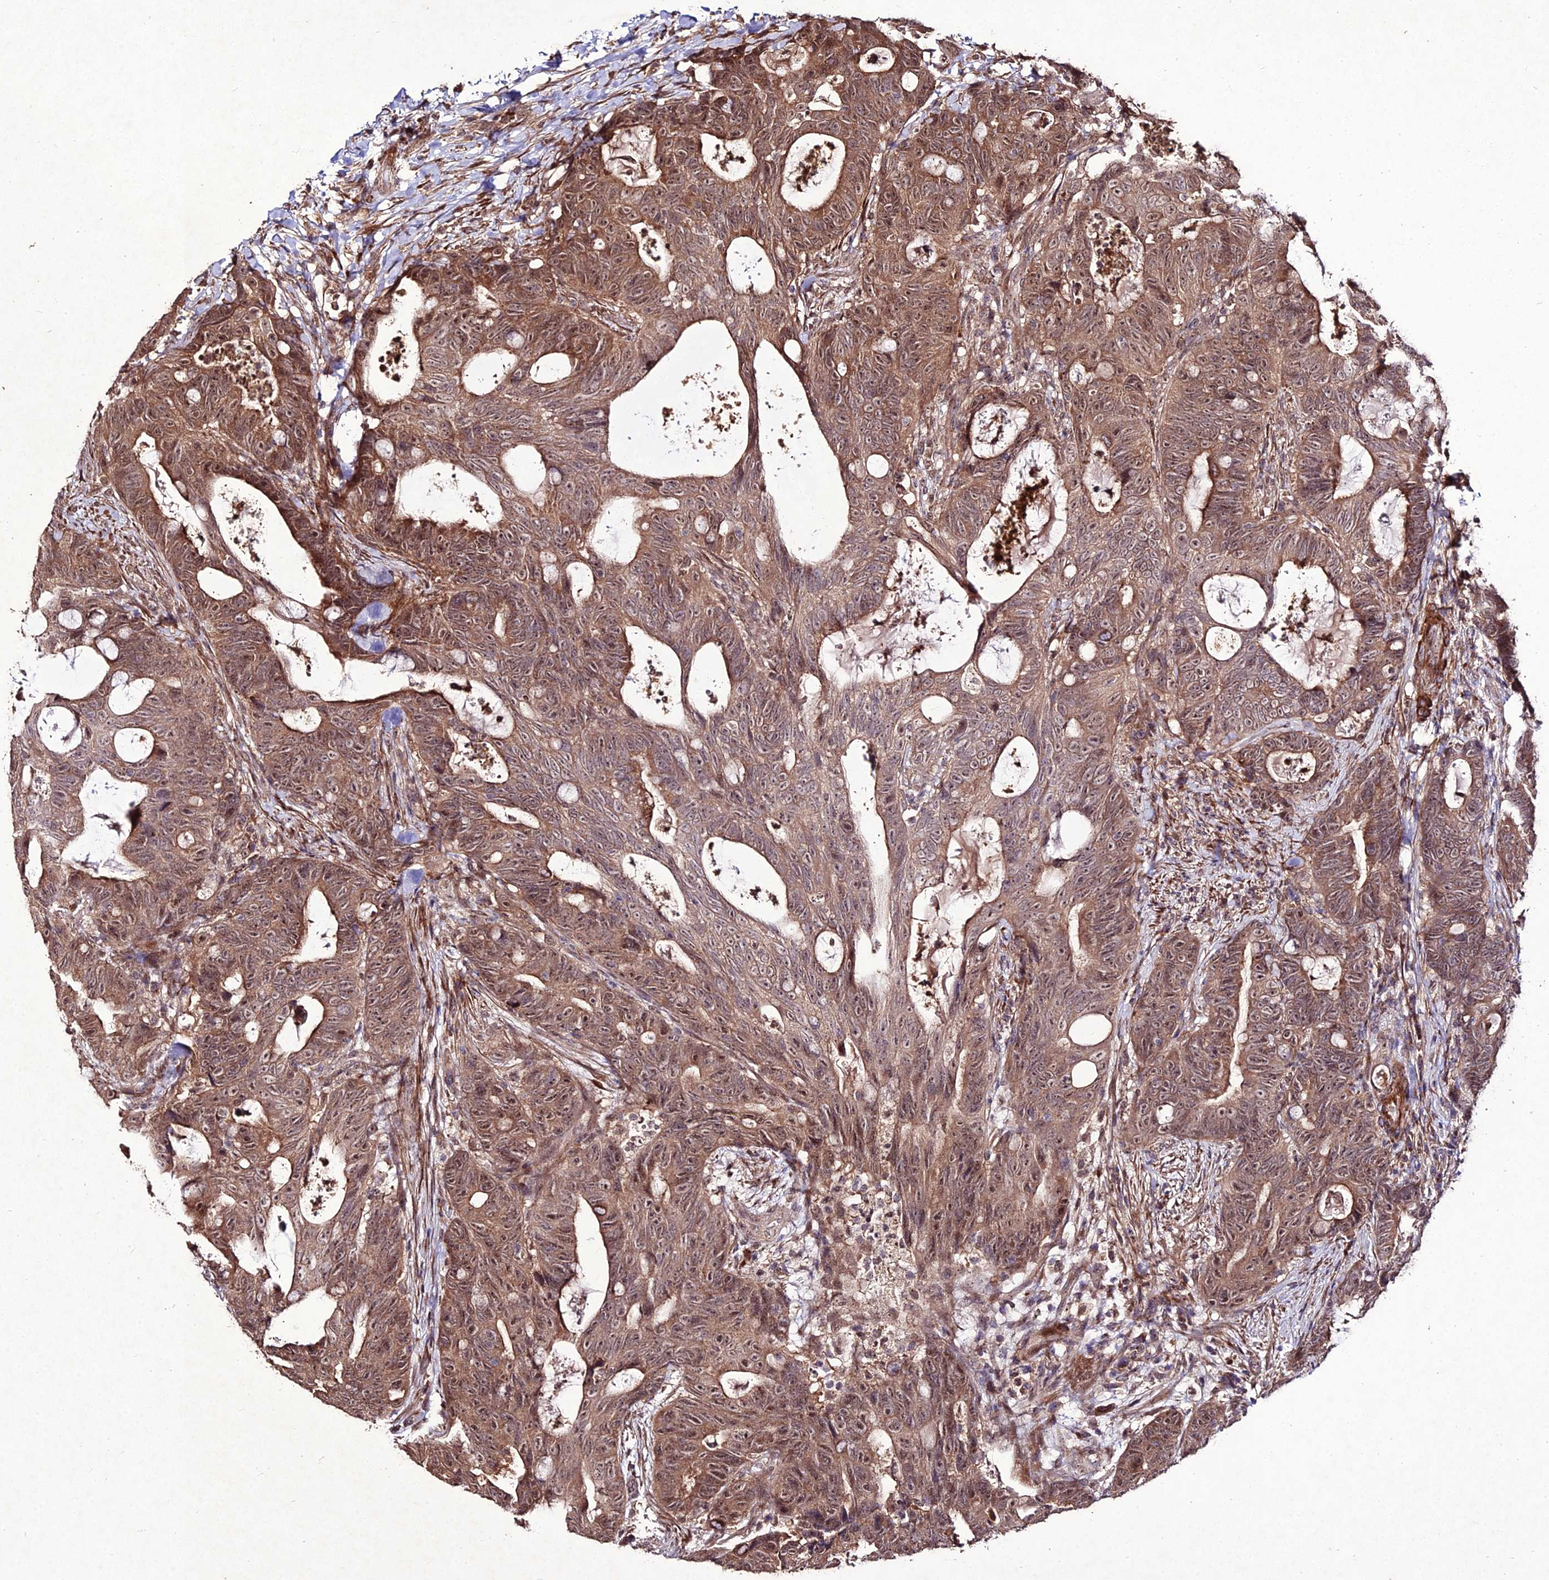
{"staining": {"intensity": "moderate", "quantity": ">75%", "location": "cytoplasmic/membranous,nuclear"}, "tissue": "colorectal cancer", "cell_type": "Tumor cells", "image_type": "cancer", "snomed": [{"axis": "morphology", "description": "Adenocarcinoma, NOS"}, {"axis": "topography", "description": "Colon"}], "caption": "Tumor cells reveal moderate cytoplasmic/membranous and nuclear positivity in about >75% of cells in colorectal cancer (adenocarcinoma). (brown staining indicates protein expression, while blue staining denotes nuclei).", "gene": "ZNF766", "patient": {"sex": "female", "age": 82}}